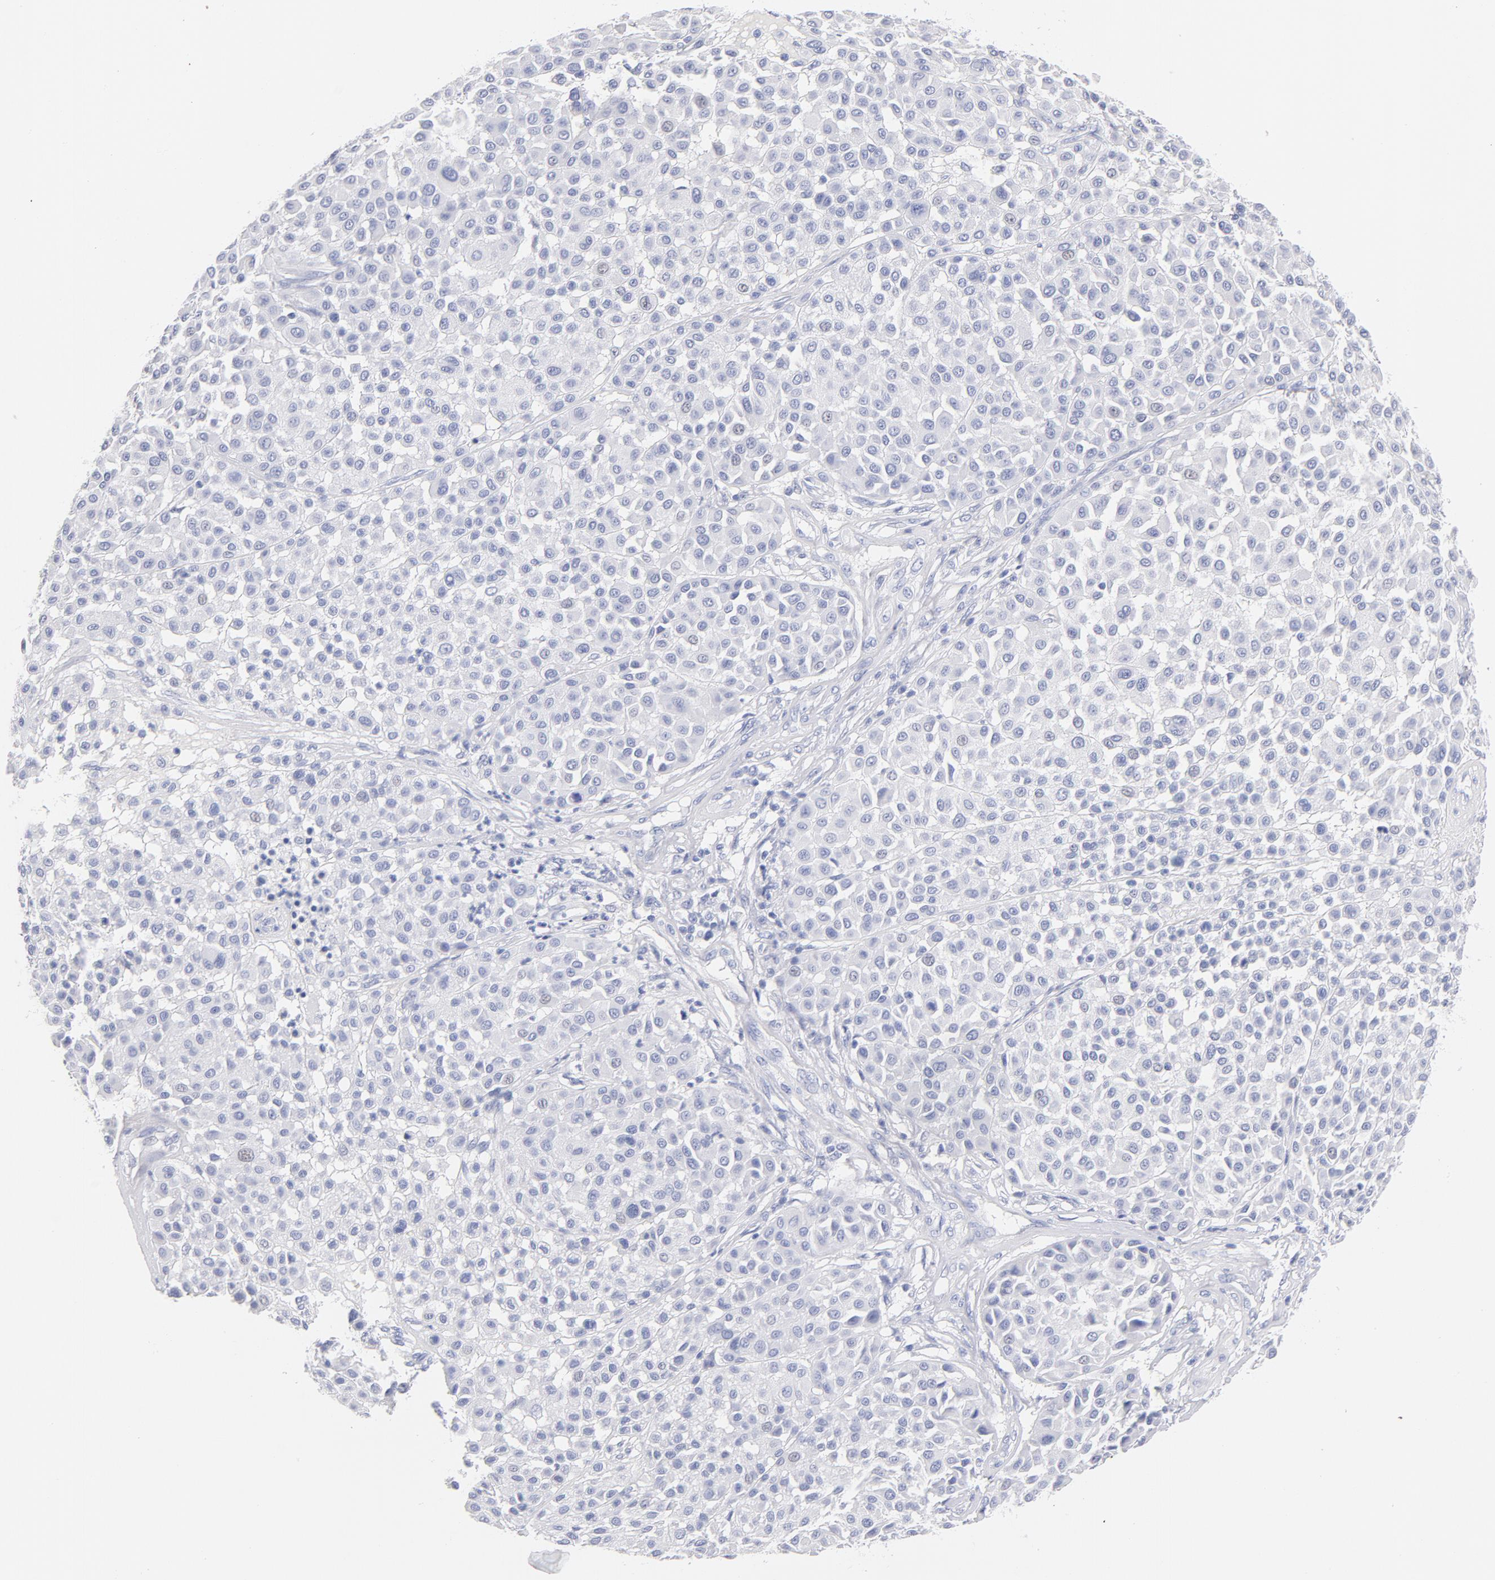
{"staining": {"intensity": "negative", "quantity": "none", "location": "none"}, "tissue": "melanoma", "cell_type": "Tumor cells", "image_type": "cancer", "snomed": [{"axis": "morphology", "description": "Malignant melanoma, Metastatic site"}, {"axis": "topography", "description": "Soft tissue"}], "caption": "Melanoma was stained to show a protein in brown. There is no significant expression in tumor cells.", "gene": "SCGN", "patient": {"sex": "male", "age": 41}}